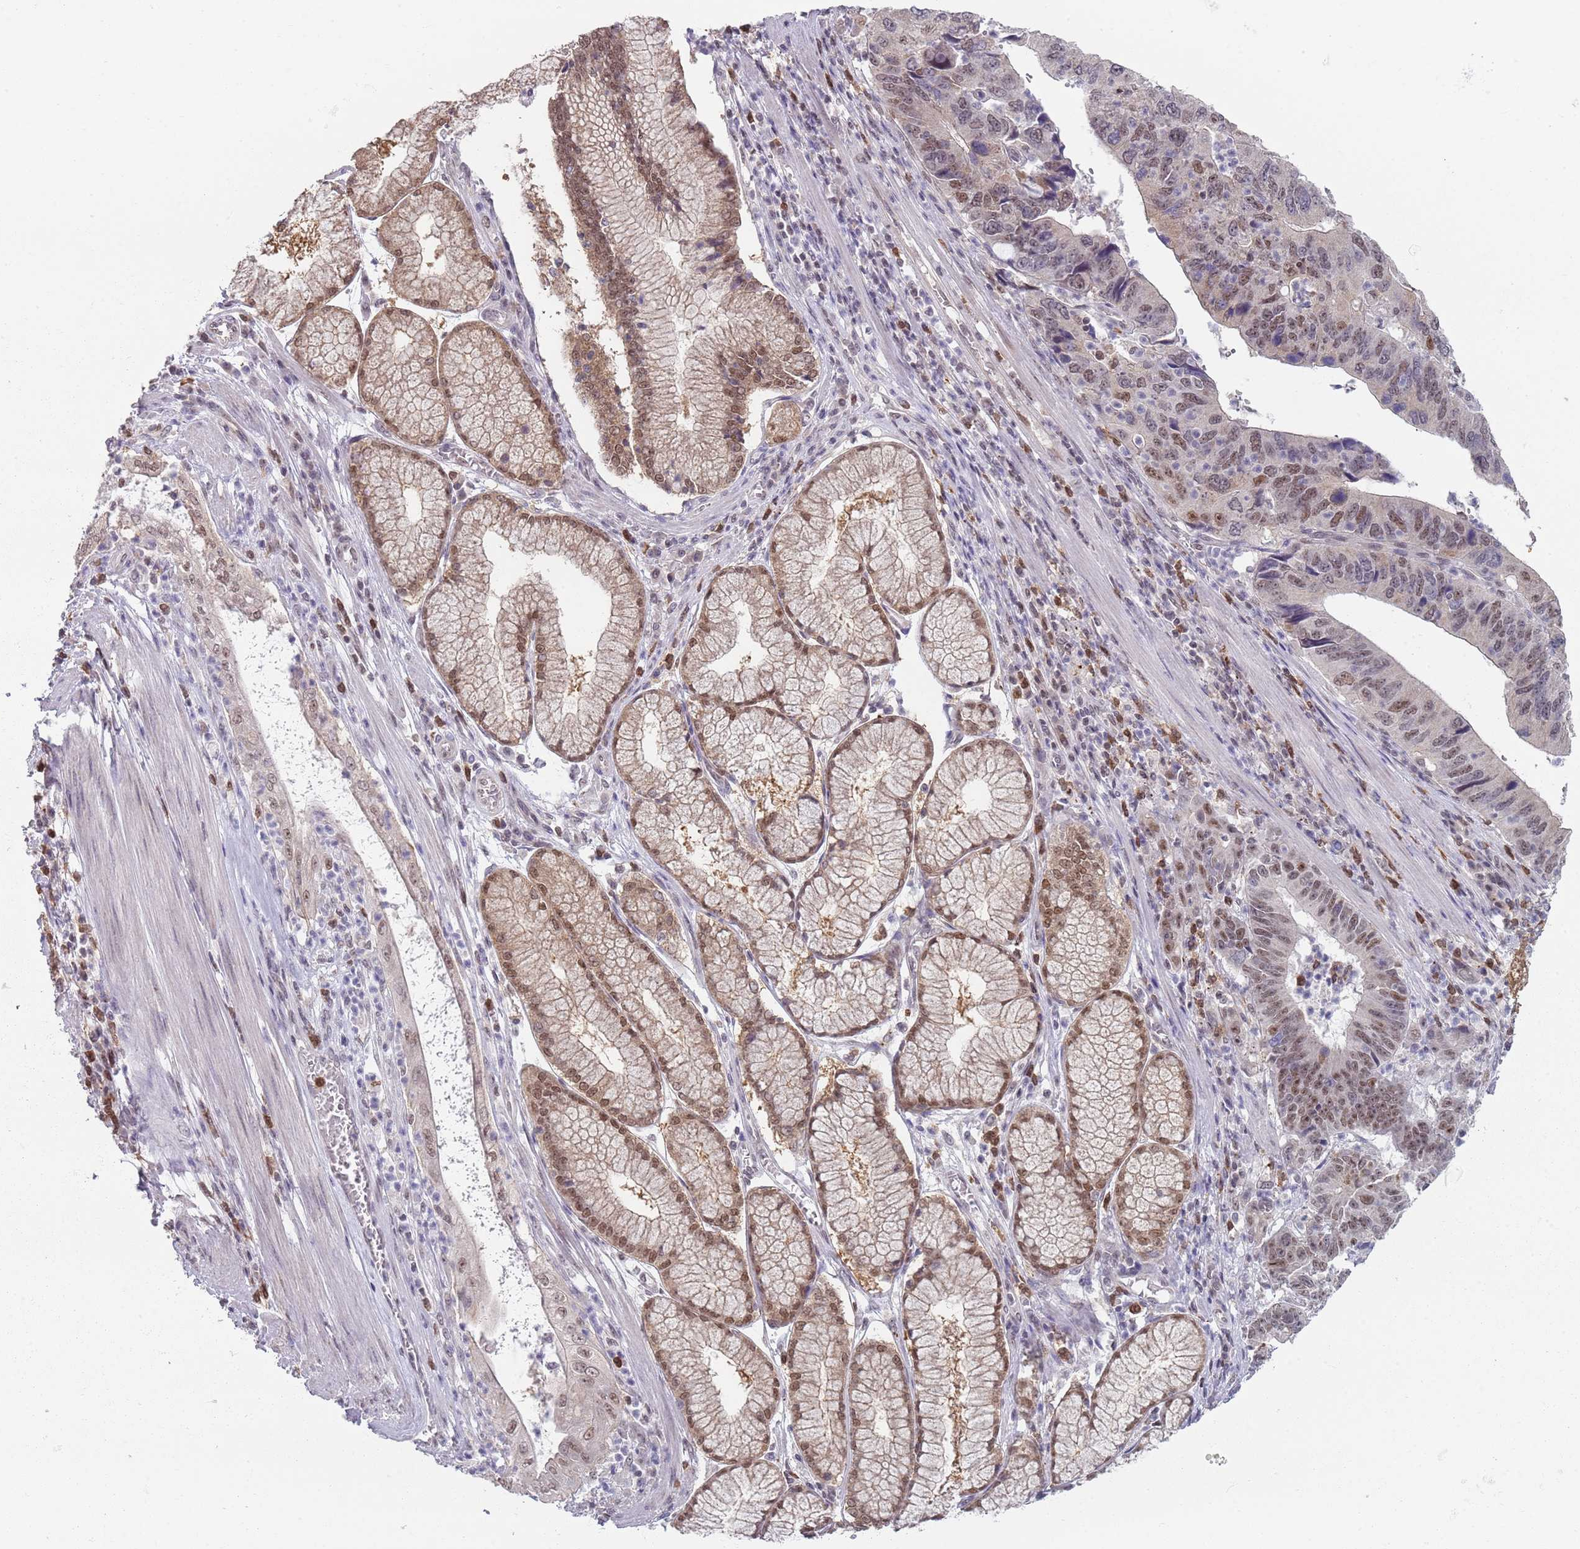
{"staining": {"intensity": "moderate", "quantity": "25%-75%", "location": "nuclear"}, "tissue": "stomach cancer", "cell_type": "Tumor cells", "image_type": "cancer", "snomed": [{"axis": "morphology", "description": "Adenocarcinoma, NOS"}, {"axis": "topography", "description": "Stomach"}], "caption": "Stomach adenocarcinoma stained with DAB (3,3'-diaminobenzidine) immunohistochemistry (IHC) shows medium levels of moderate nuclear expression in approximately 25%-75% of tumor cells.", "gene": "SMARCAL1", "patient": {"sex": "male", "age": 59}}